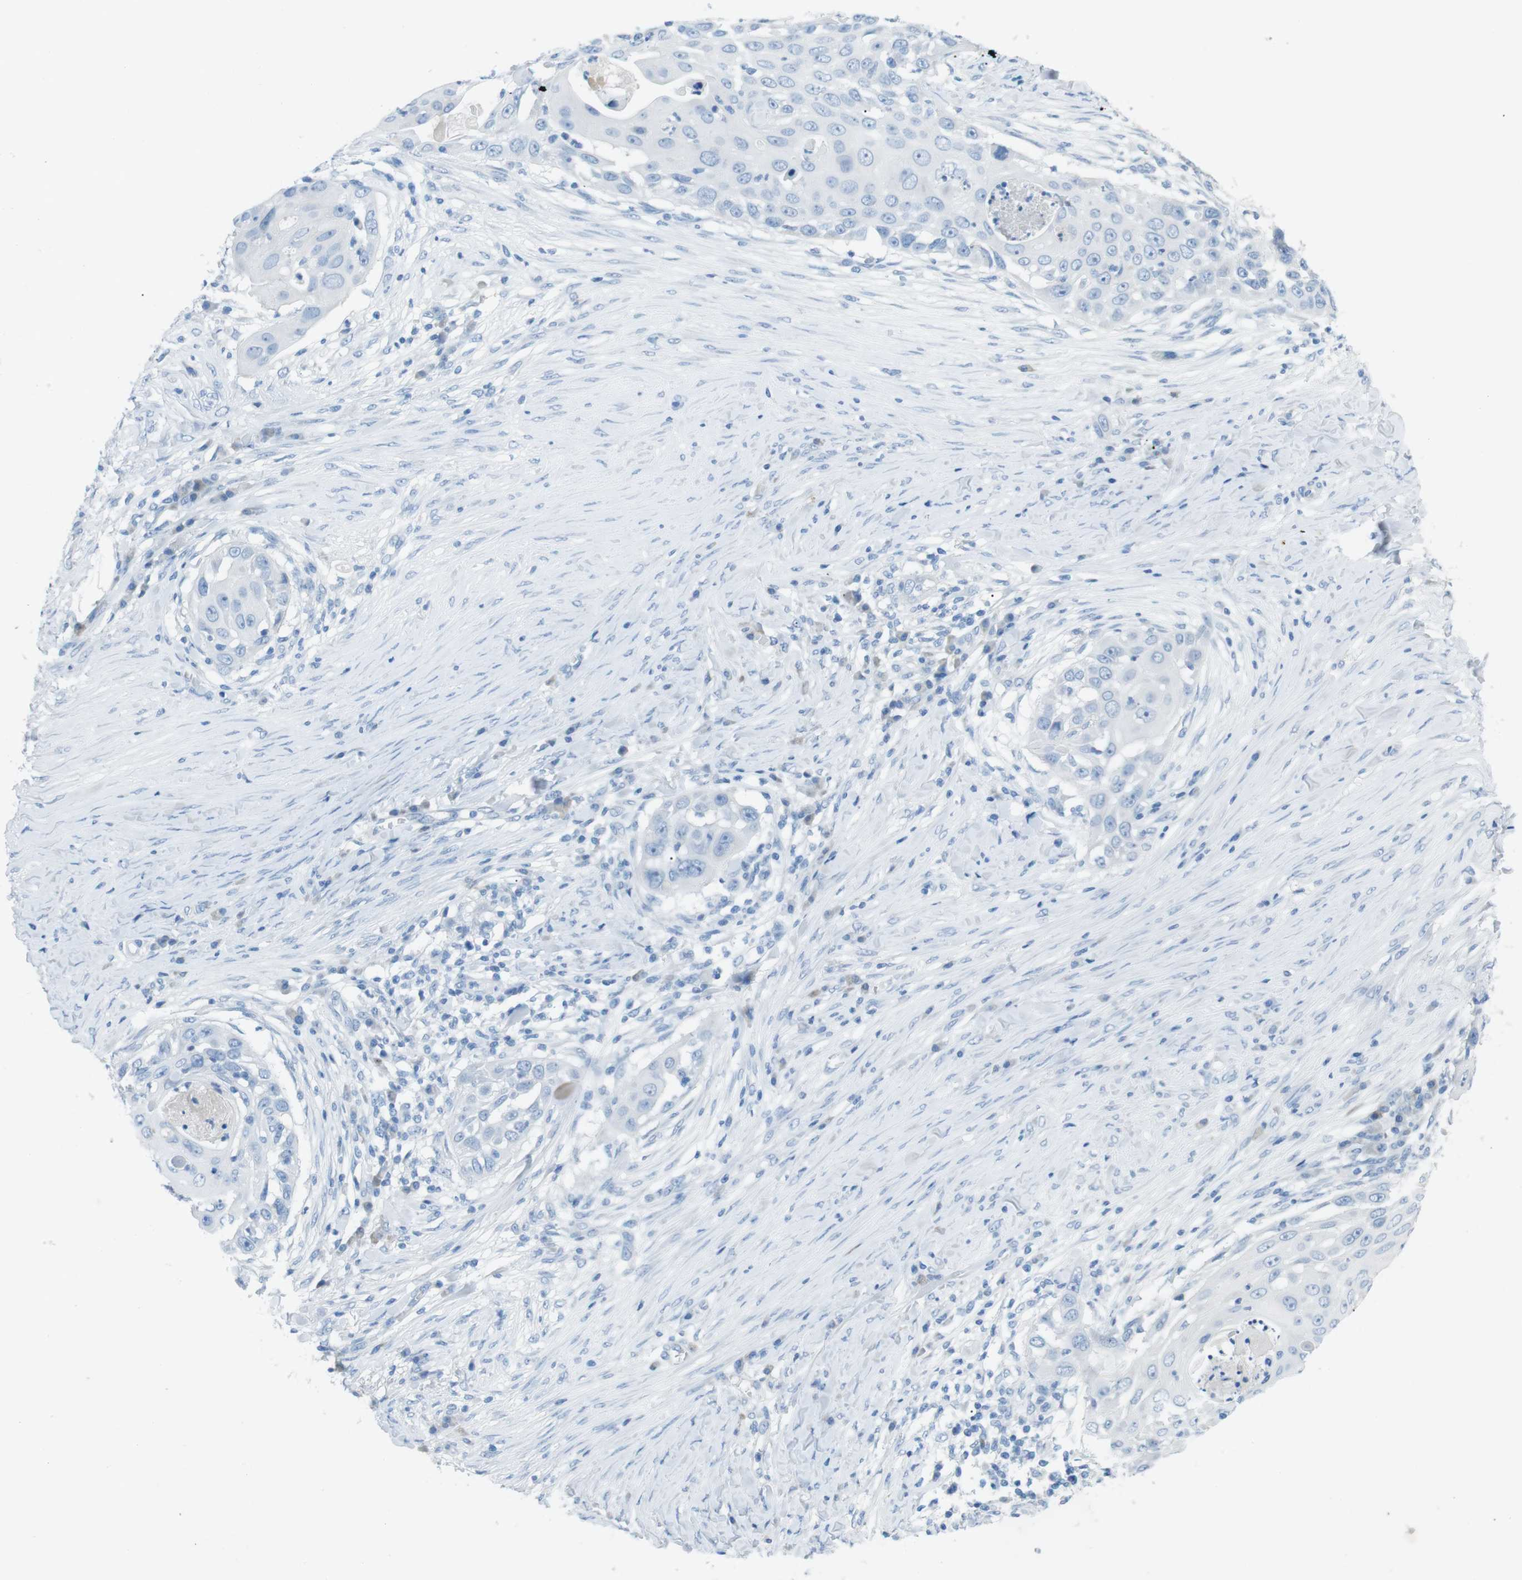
{"staining": {"intensity": "negative", "quantity": "none", "location": "none"}, "tissue": "skin cancer", "cell_type": "Tumor cells", "image_type": "cancer", "snomed": [{"axis": "morphology", "description": "Squamous cell carcinoma, NOS"}, {"axis": "topography", "description": "Skin"}], "caption": "There is no significant staining in tumor cells of skin cancer (squamous cell carcinoma).", "gene": "SALL4", "patient": {"sex": "female", "age": 44}}